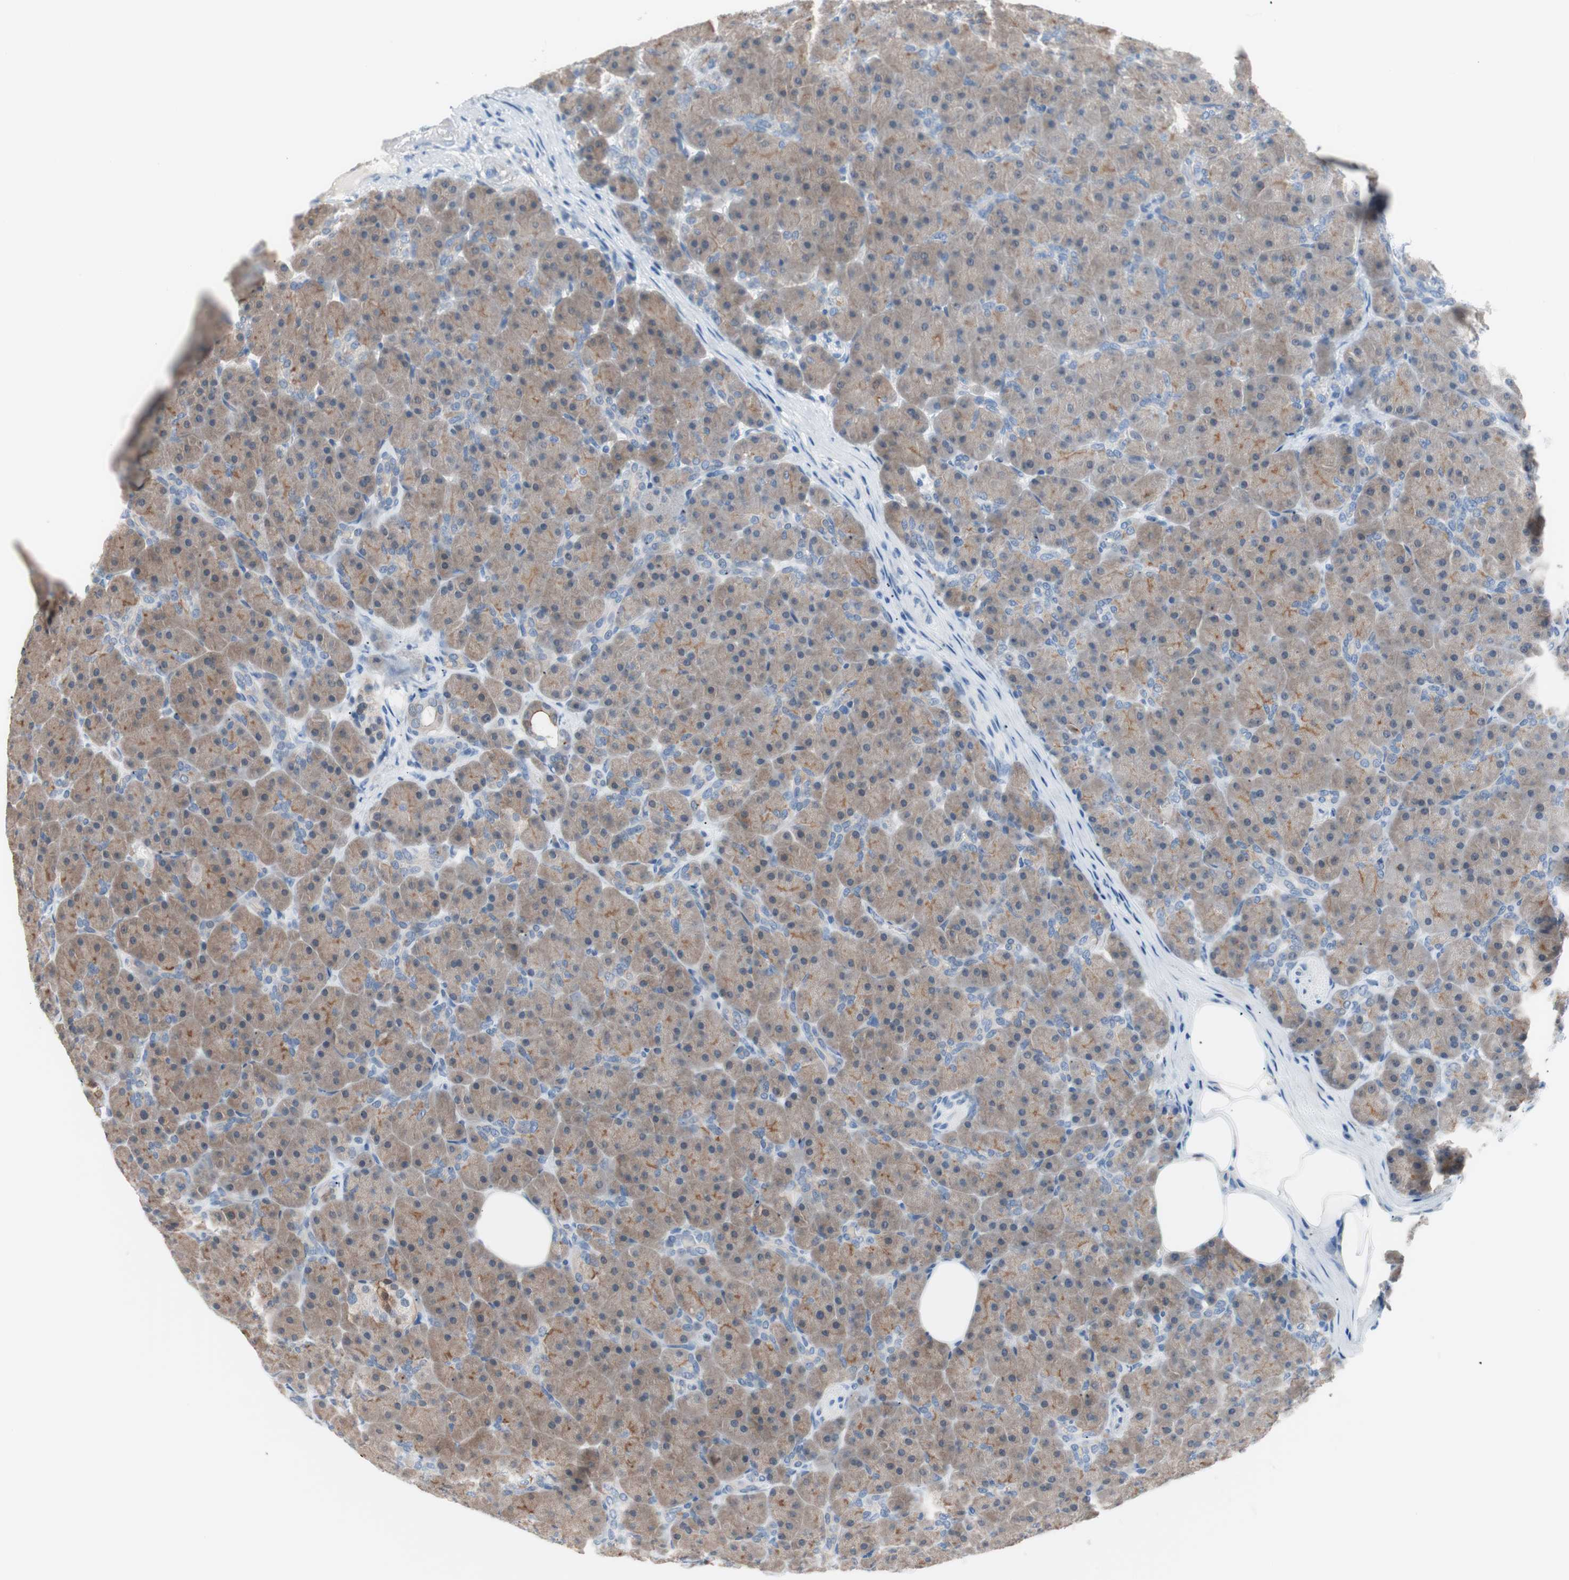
{"staining": {"intensity": "moderate", "quantity": ">75%", "location": "cytoplasmic/membranous"}, "tissue": "pancreas", "cell_type": "Exocrine glandular cells", "image_type": "normal", "snomed": [{"axis": "morphology", "description": "Normal tissue, NOS"}, {"axis": "topography", "description": "Pancreas"}], "caption": "Pancreas stained with a brown dye shows moderate cytoplasmic/membranous positive expression in approximately >75% of exocrine glandular cells.", "gene": "VIL1", "patient": {"sex": "male", "age": 66}}